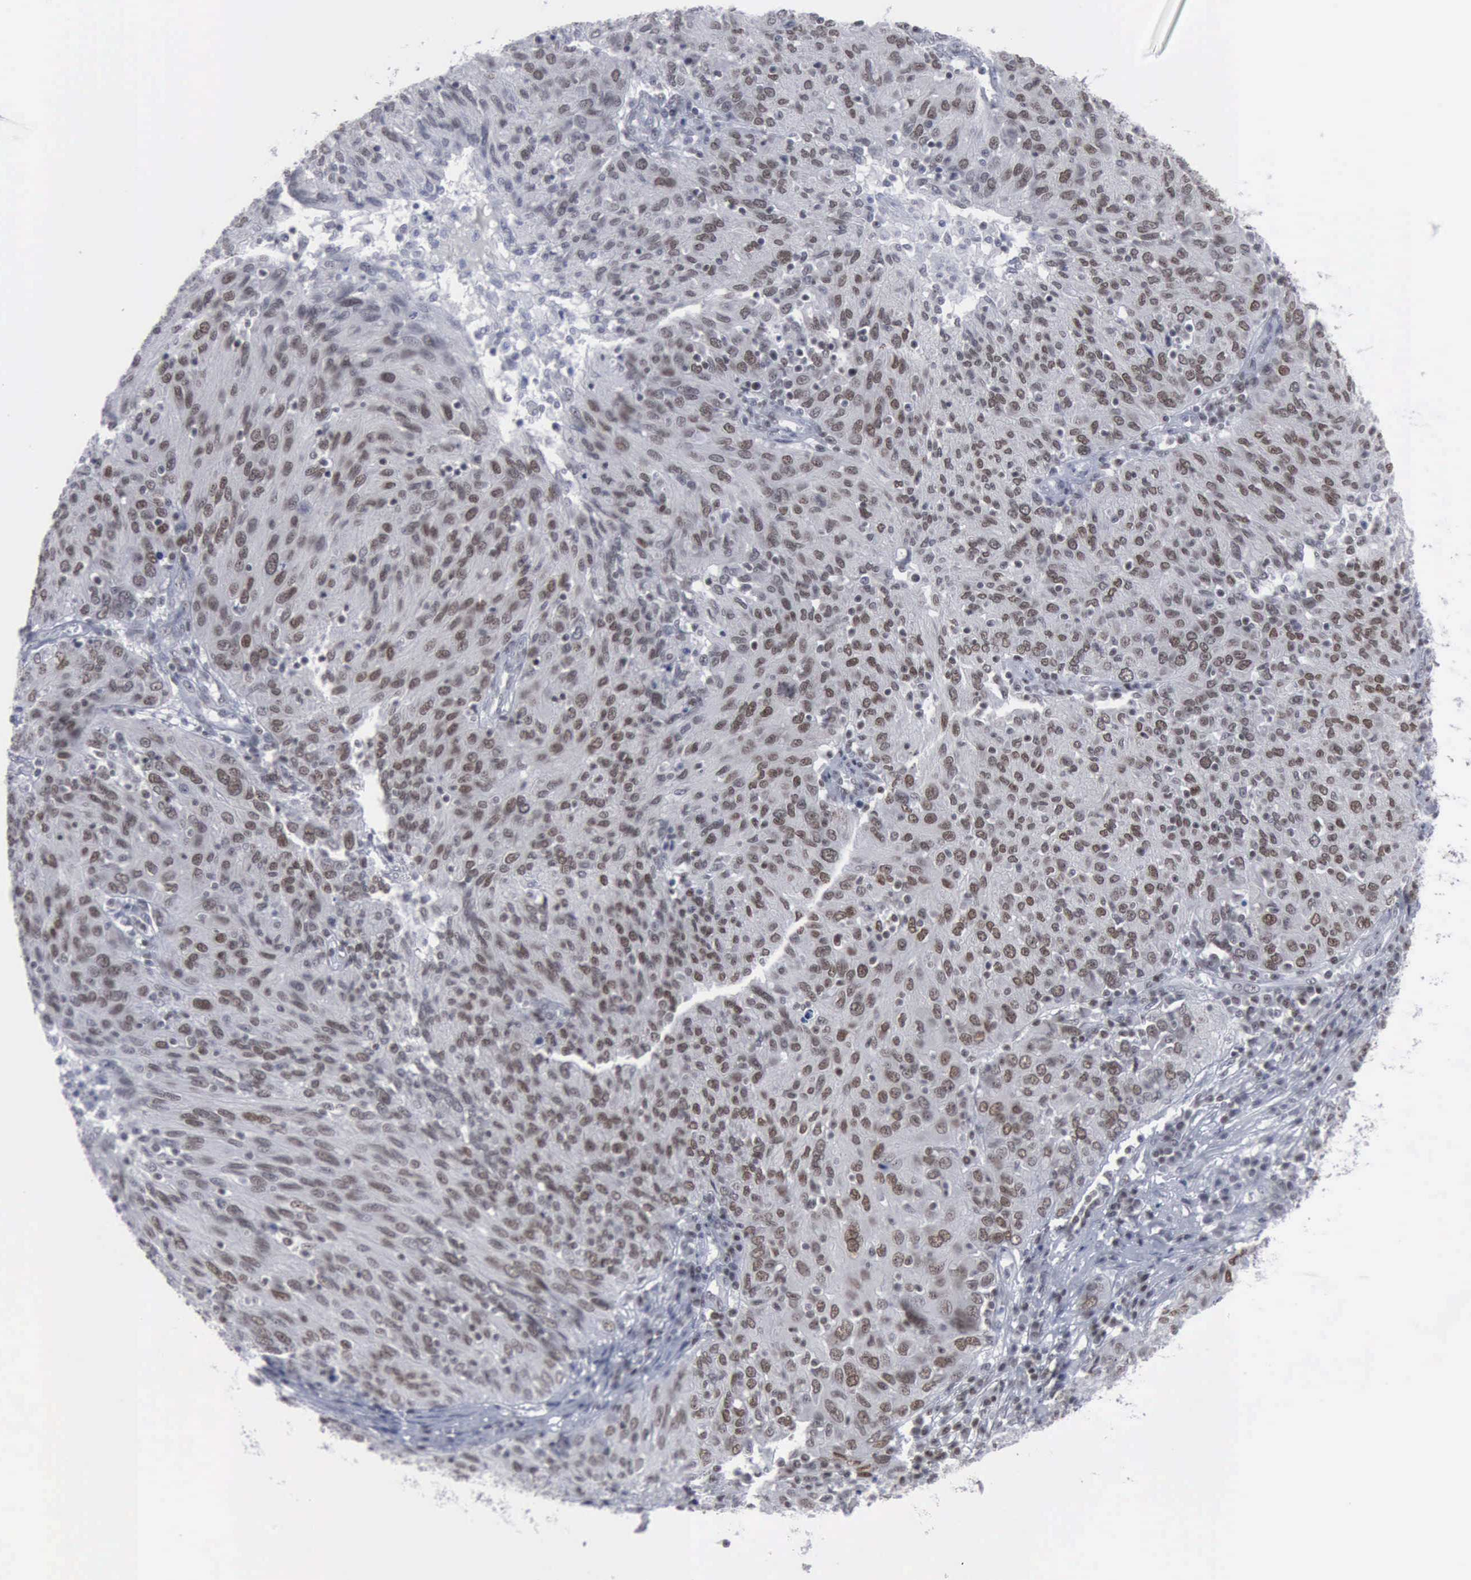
{"staining": {"intensity": "moderate", "quantity": ">75%", "location": "nuclear"}, "tissue": "ovarian cancer", "cell_type": "Tumor cells", "image_type": "cancer", "snomed": [{"axis": "morphology", "description": "Carcinoma, endometroid"}, {"axis": "topography", "description": "Ovary"}], "caption": "This is an image of IHC staining of ovarian cancer, which shows moderate expression in the nuclear of tumor cells.", "gene": "XPA", "patient": {"sex": "female", "age": 50}}